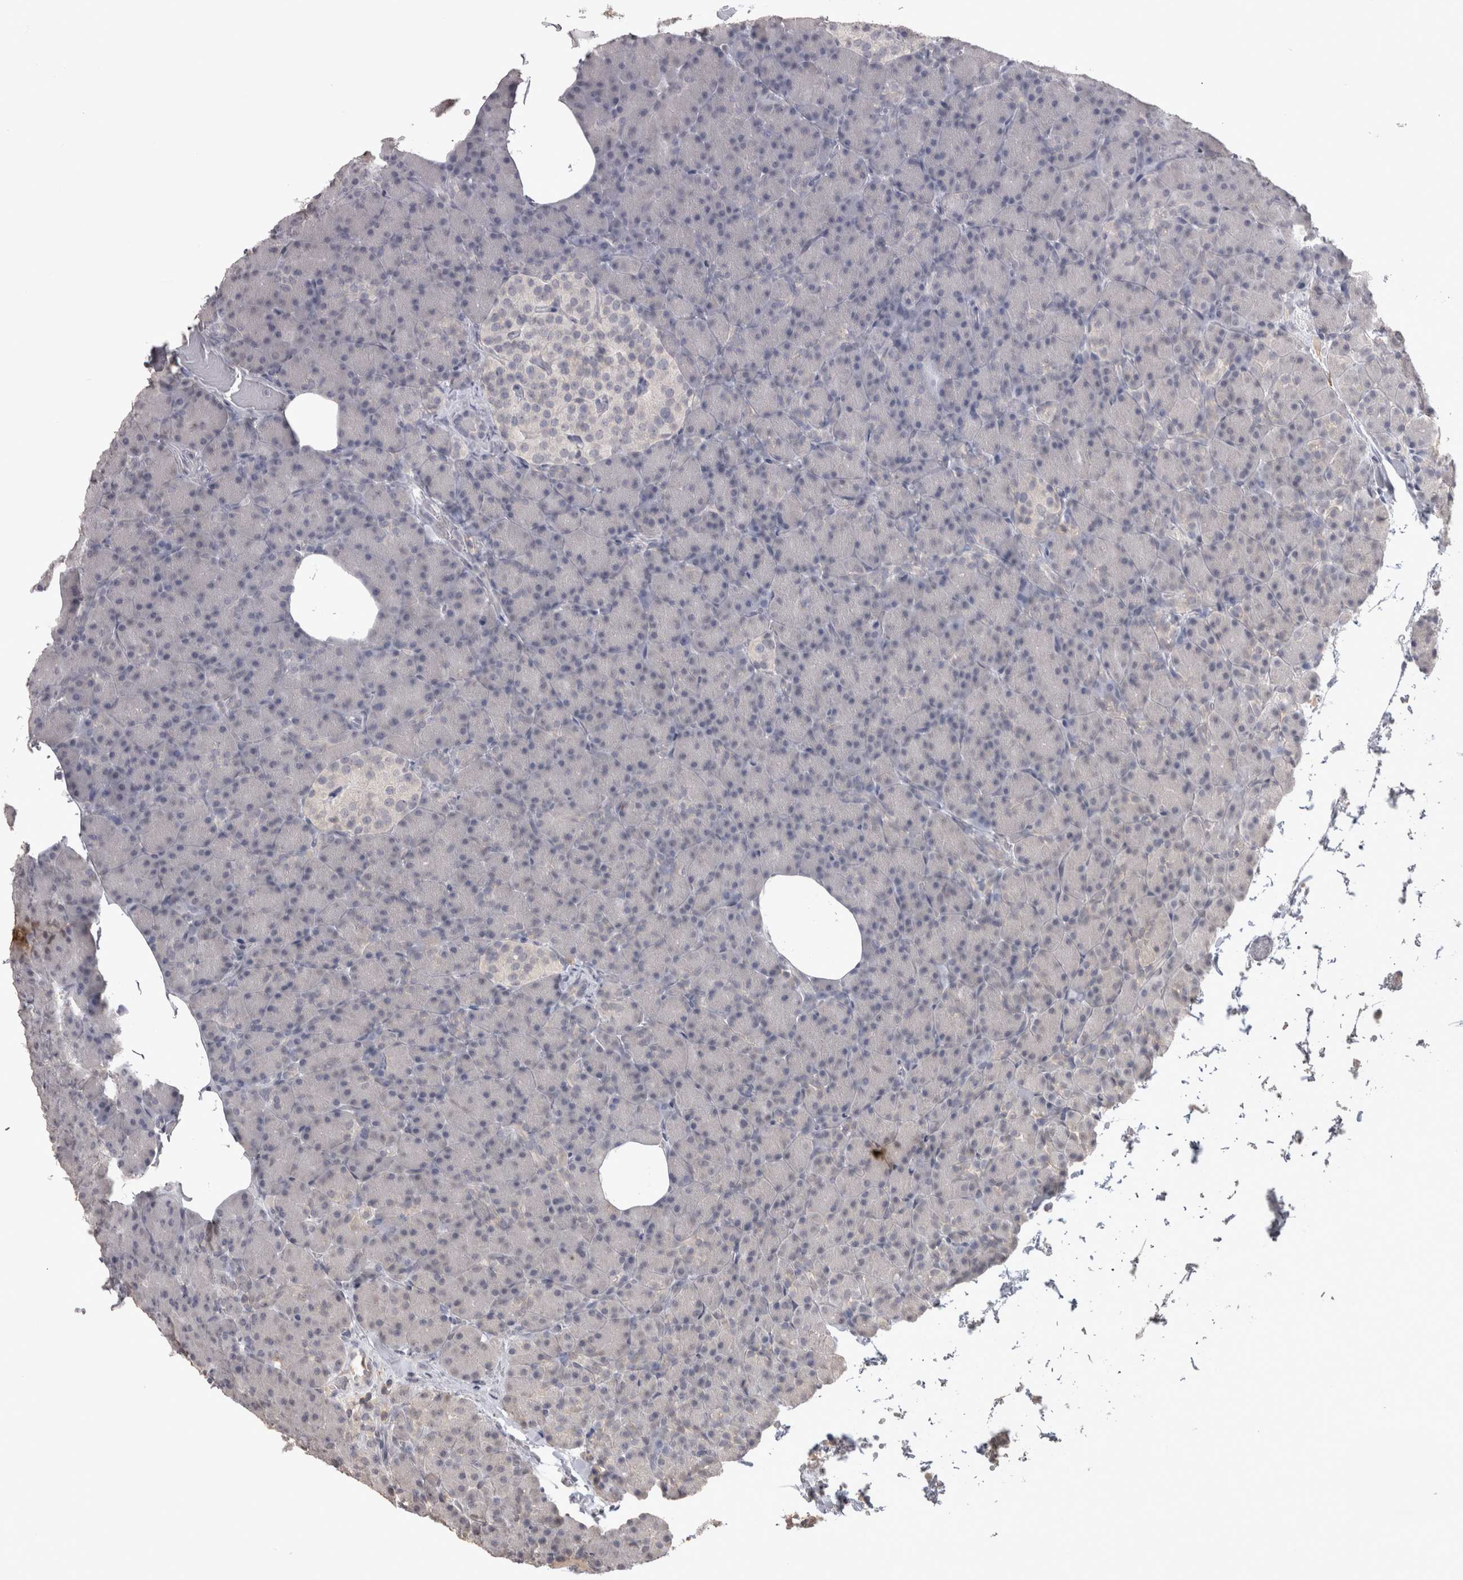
{"staining": {"intensity": "negative", "quantity": "none", "location": "none"}, "tissue": "pancreas", "cell_type": "Exocrine glandular cells", "image_type": "normal", "snomed": [{"axis": "morphology", "description": "Normal tissue, NOS"}, {"axis": "topography", "description": "Pancreas"}], "caption": "High magnification brightfield microscopy of unremarkable pancreas stained with DAB (3,3'-diaminobenzidine) (brown) and counterstained with hematoxylin (blue): exocrine glandular cells show no significant staining. (Immunohistochemistry (ihc), brightfield microscopy, high magnification).", "gene": "LAX1", "patient": {"sex": "female", "age": 43}}